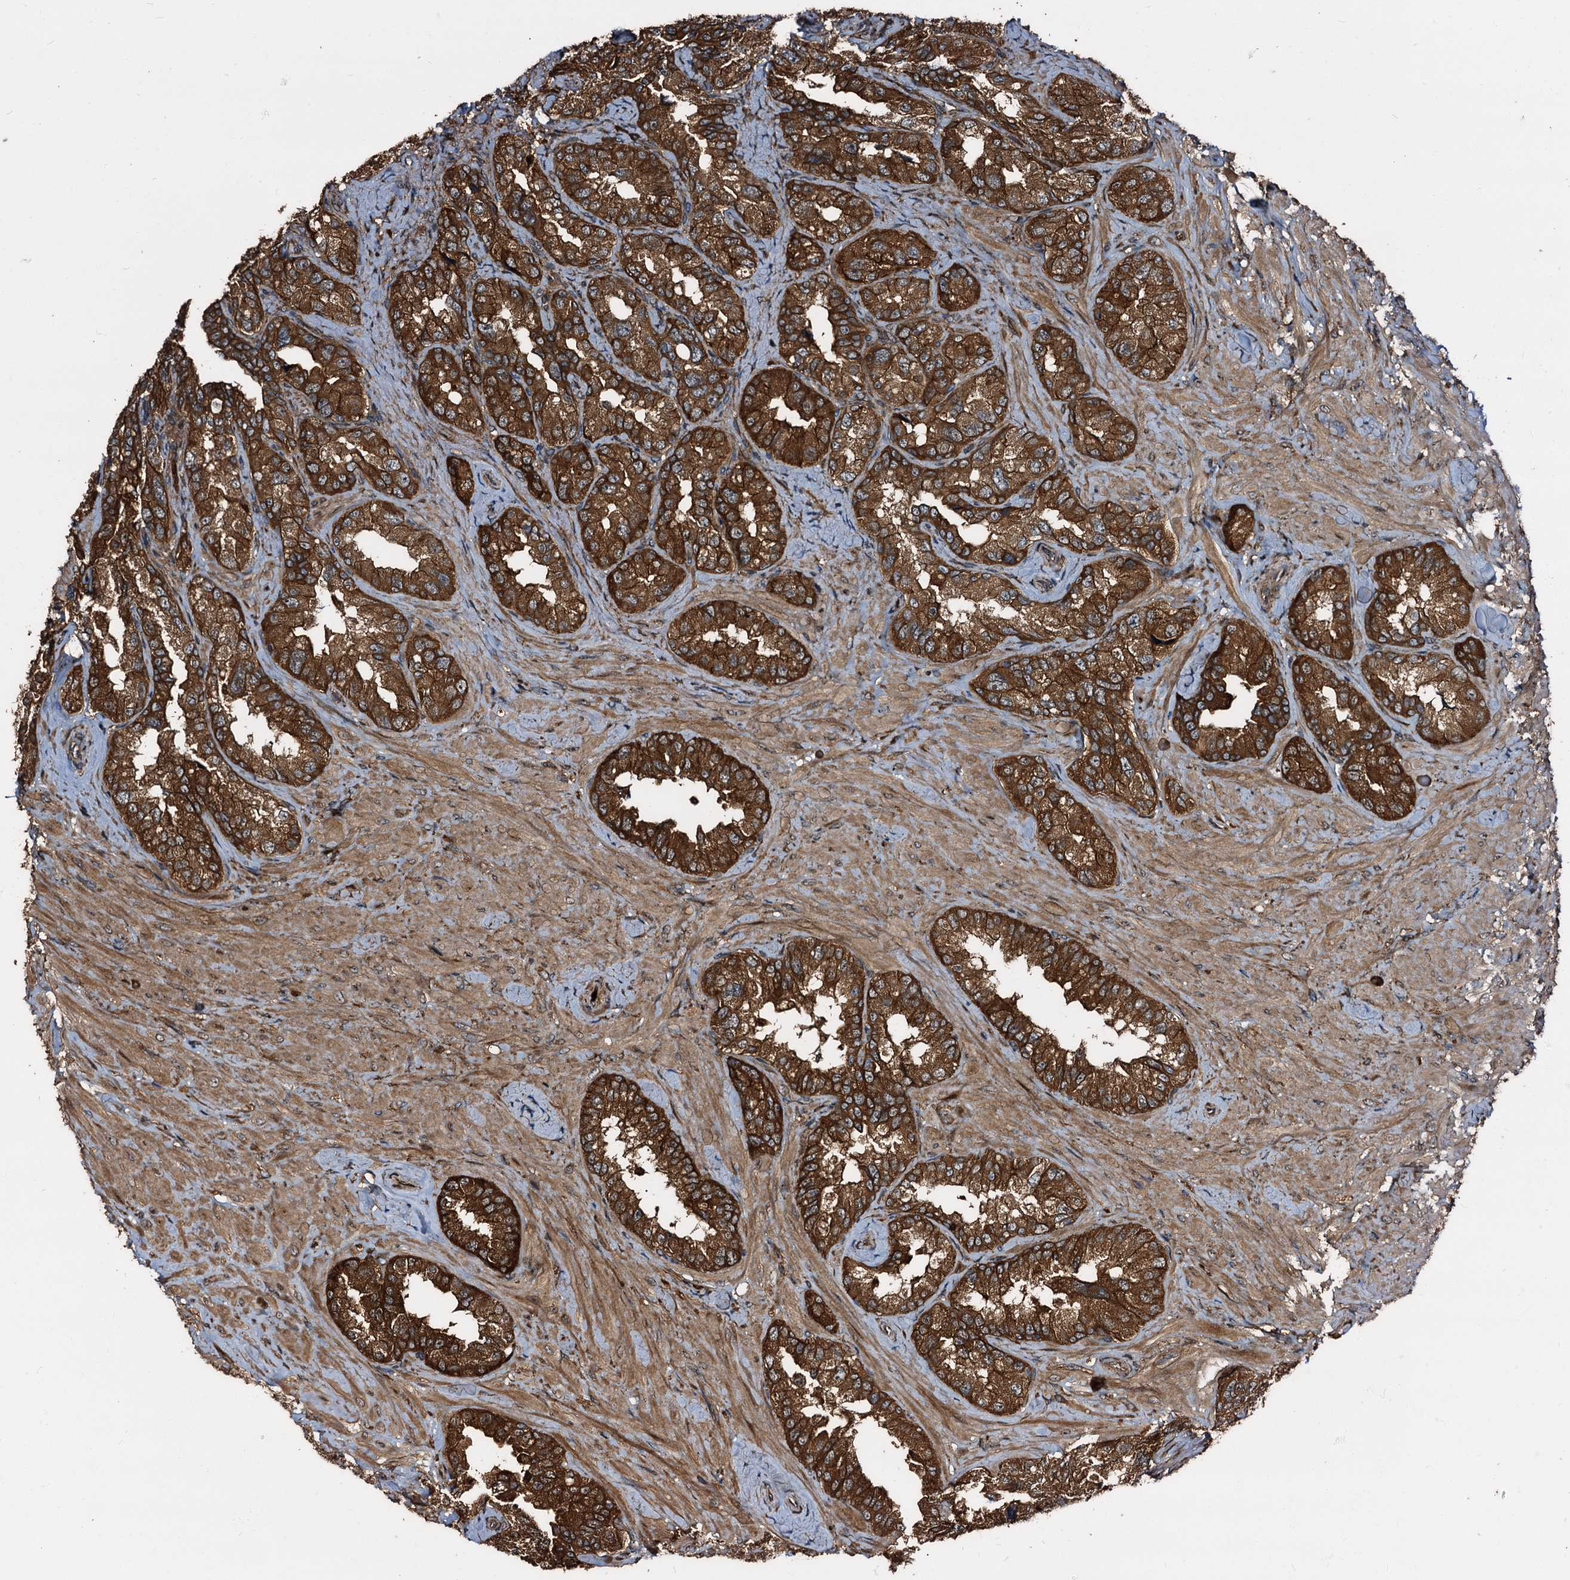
{"staining": {"intensity": "strong", "quantity": ">75%", "location": "cytoplasmic/membranous"}, "tissue": "seminal vesicle", "cell_type": "Glandular cells", "image_type": "normal", "snomed": [{"axis": "morphology", "description": "Normal tissue, NOS"}, {"axis": "topography", "description": "Seminal veicle"}, {"axis": "topography", "description": "Peripheral nerve tissue"}], "caption": "Immunohistochemical staining of normal human seminal vesicle shows strong cytoplasmic/membranous protein staining in approximately >75% of glandular cells.", "gene": "PEX5", "patient": {"sex": "male", "age": 67}}